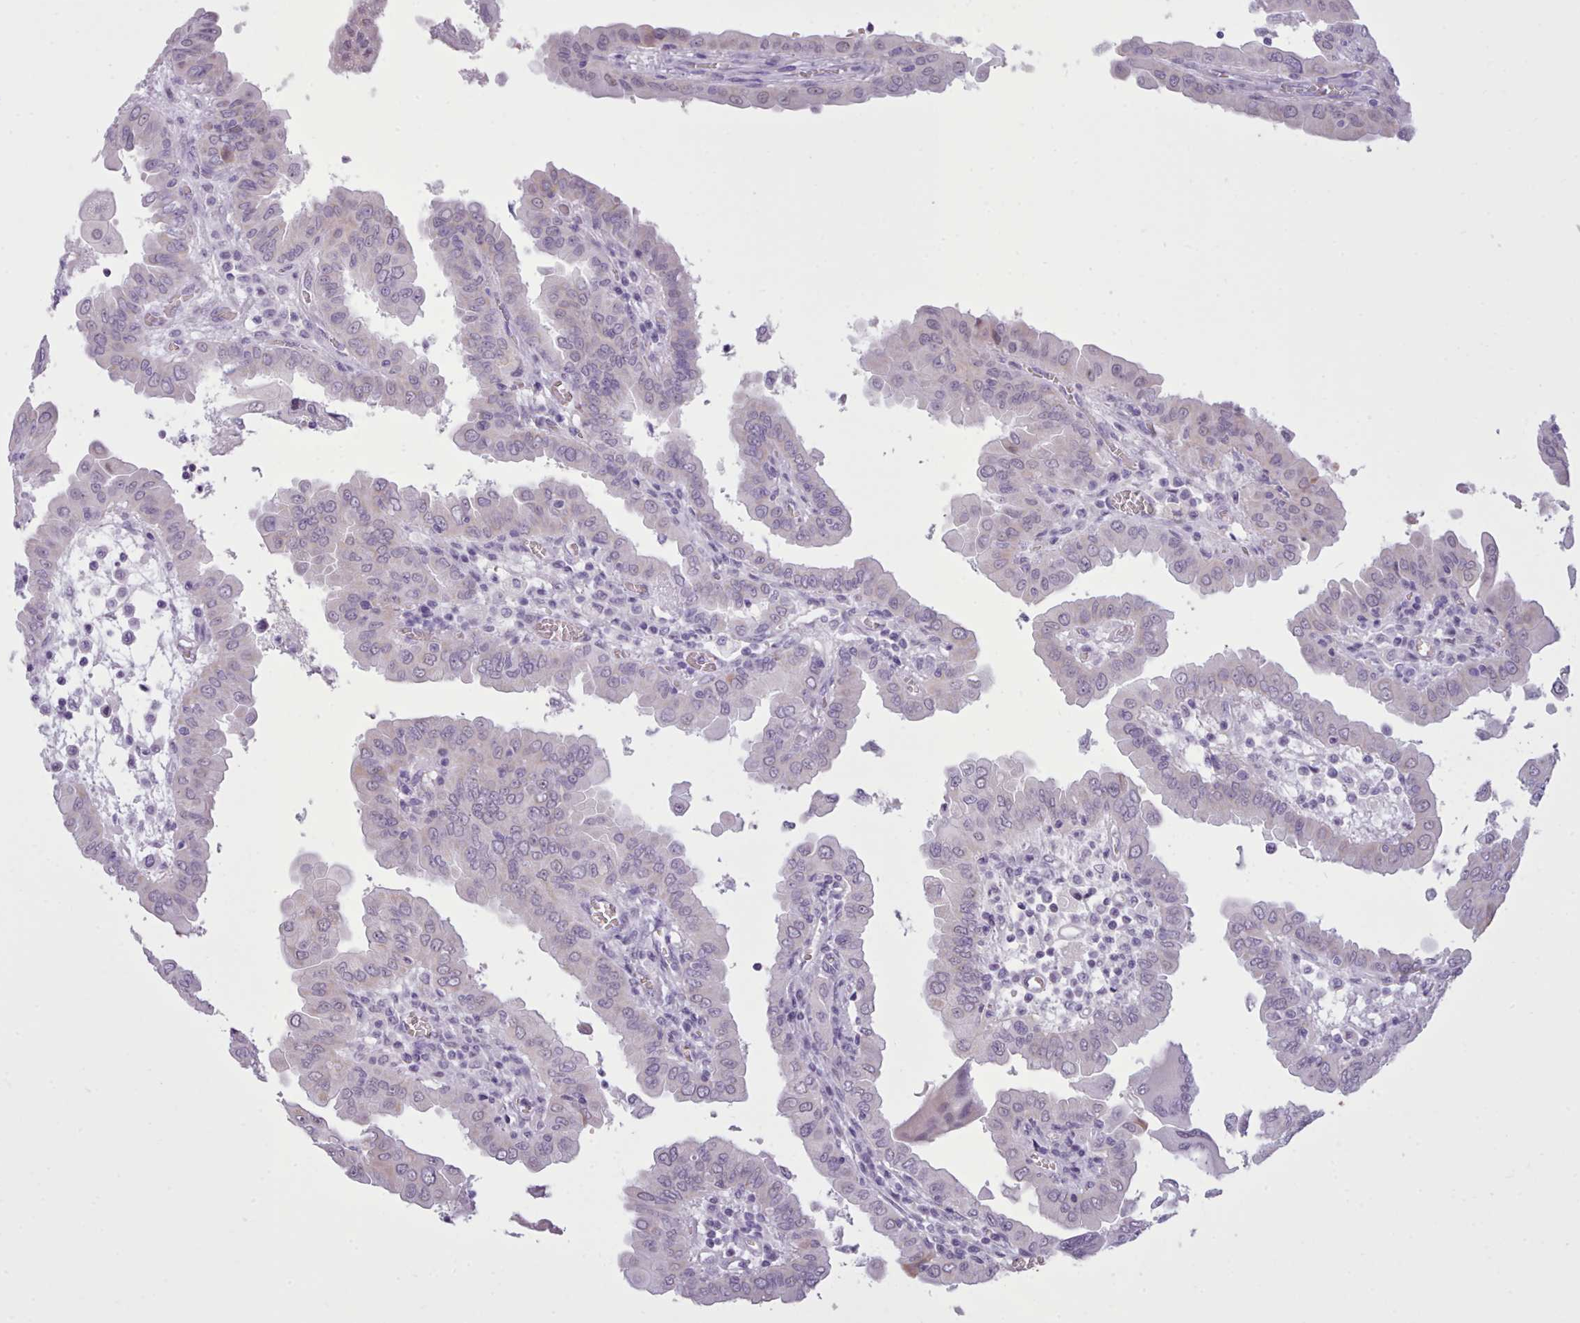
{"staining": {"intensity": "negative", "quantity": "none", "location": "none"}, "tissue": "thyroid cancer", "cell_type": "Tumor cells", "image_type": "cancer", "snomed": [{"axis": "morphology", "description": "Papillary adenocarcinoma, NOS"}, {"axis": "topography", "description": "Thyroid gland"}], "caption": "IHC photomicrograph of neoplastic tissue: papillary adenocarcinoma (thyroid) stained with DAB shows no significant protein staining in tumor cells.", "gene": "FBXO48", "patient": {"sex": "male", "age": 33}}